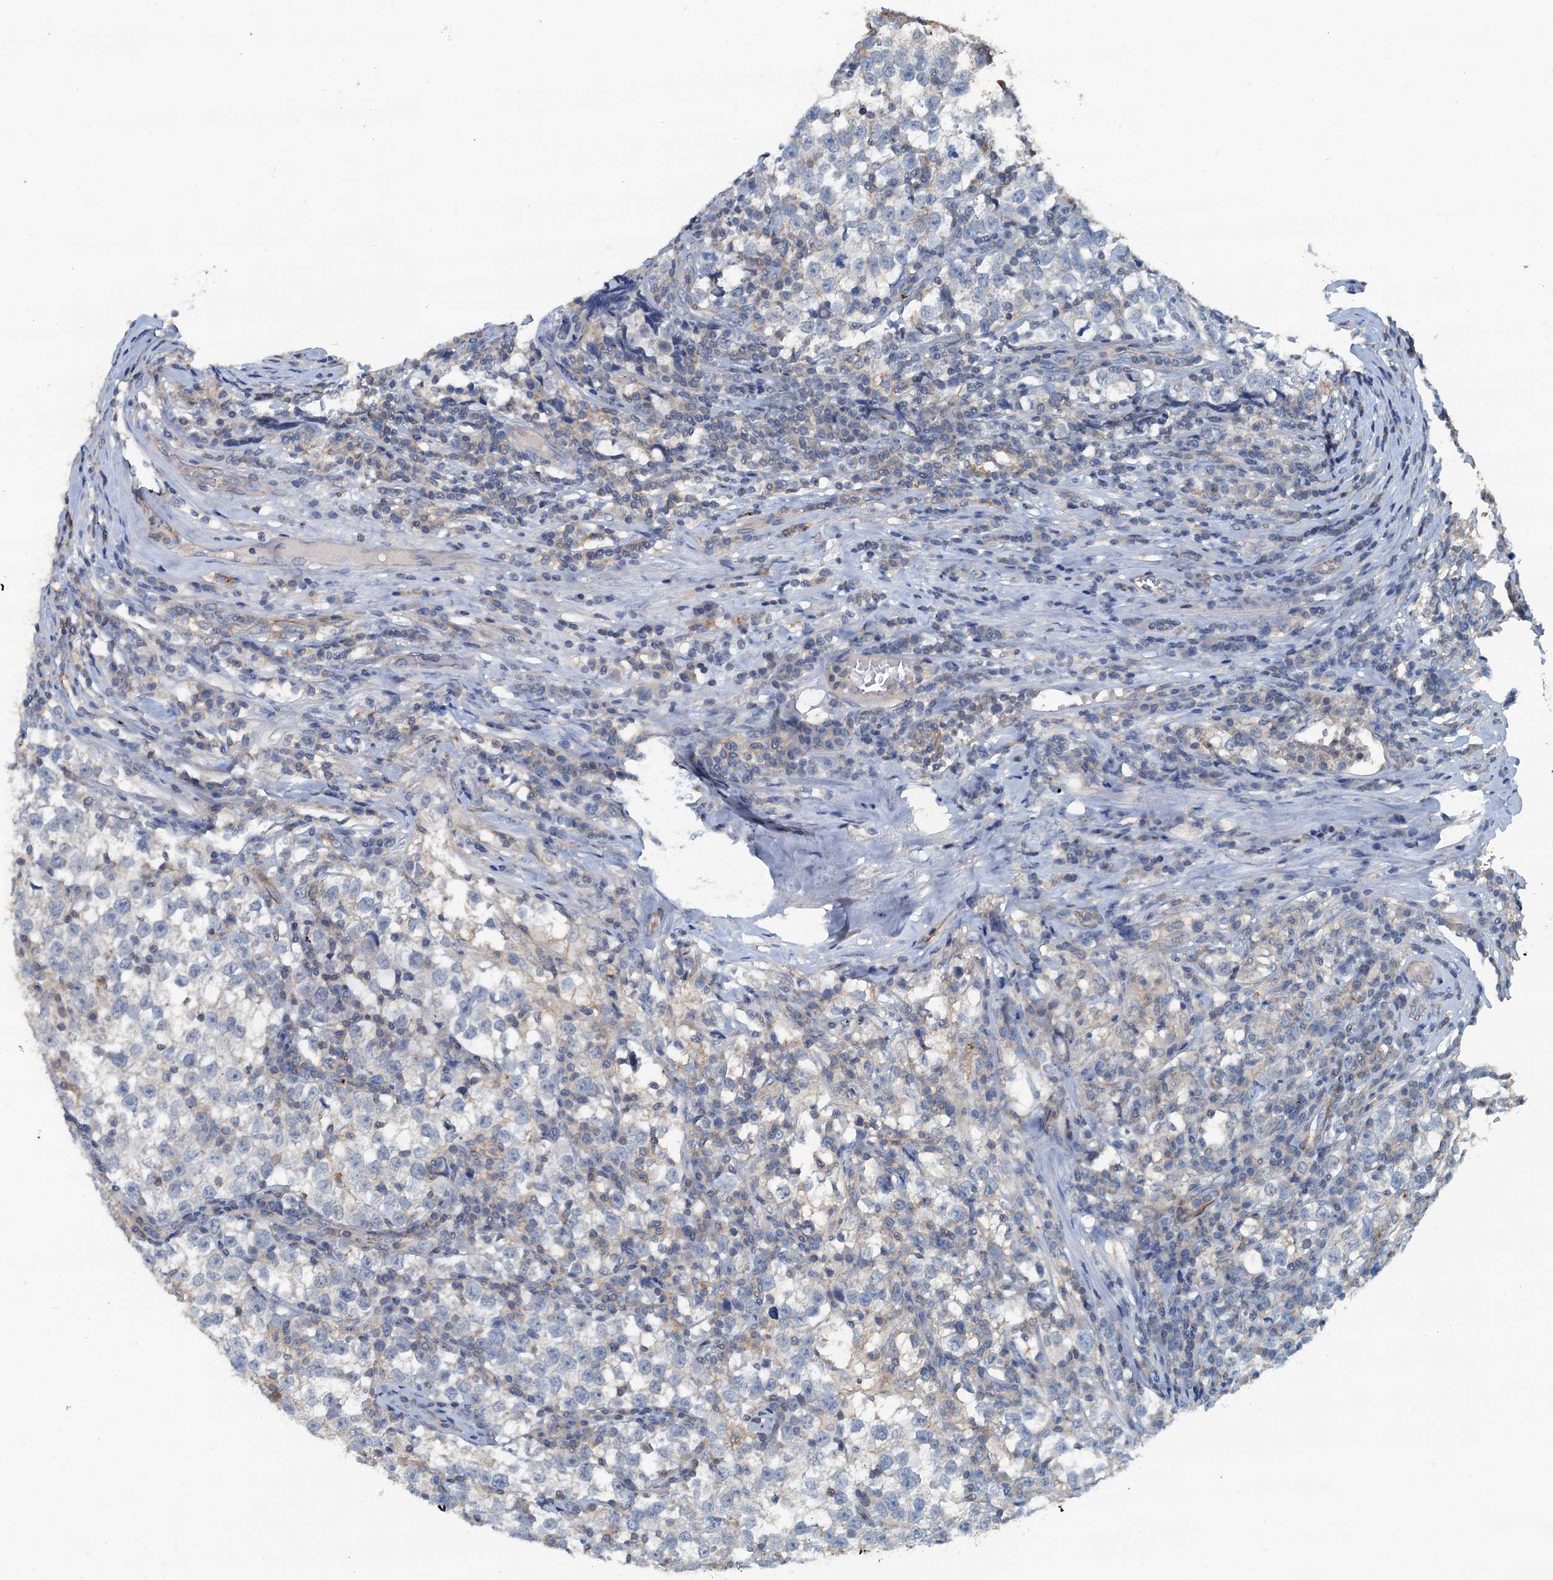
{"staining": {"intensity": "negative", "quantity": "none", "location": "none"}, "tissue": "testis cancer", "cell_type": "Tumor cells", "image_type": "cancer", "snomed": [{"axis": "morphology", "description": "Normal tissue, NOS"}, {"axis": "morphology", "description": "Seminoma, NOS"}, {"axis": "topography", "description": "Testis"}], "caption": "Tumor cells show no significant protein staining in testis seminoma. (IHC, brightfield microscopy, high magnification).", "gene": "THAP10", "patient": {"sex": "male", "age": 43}}